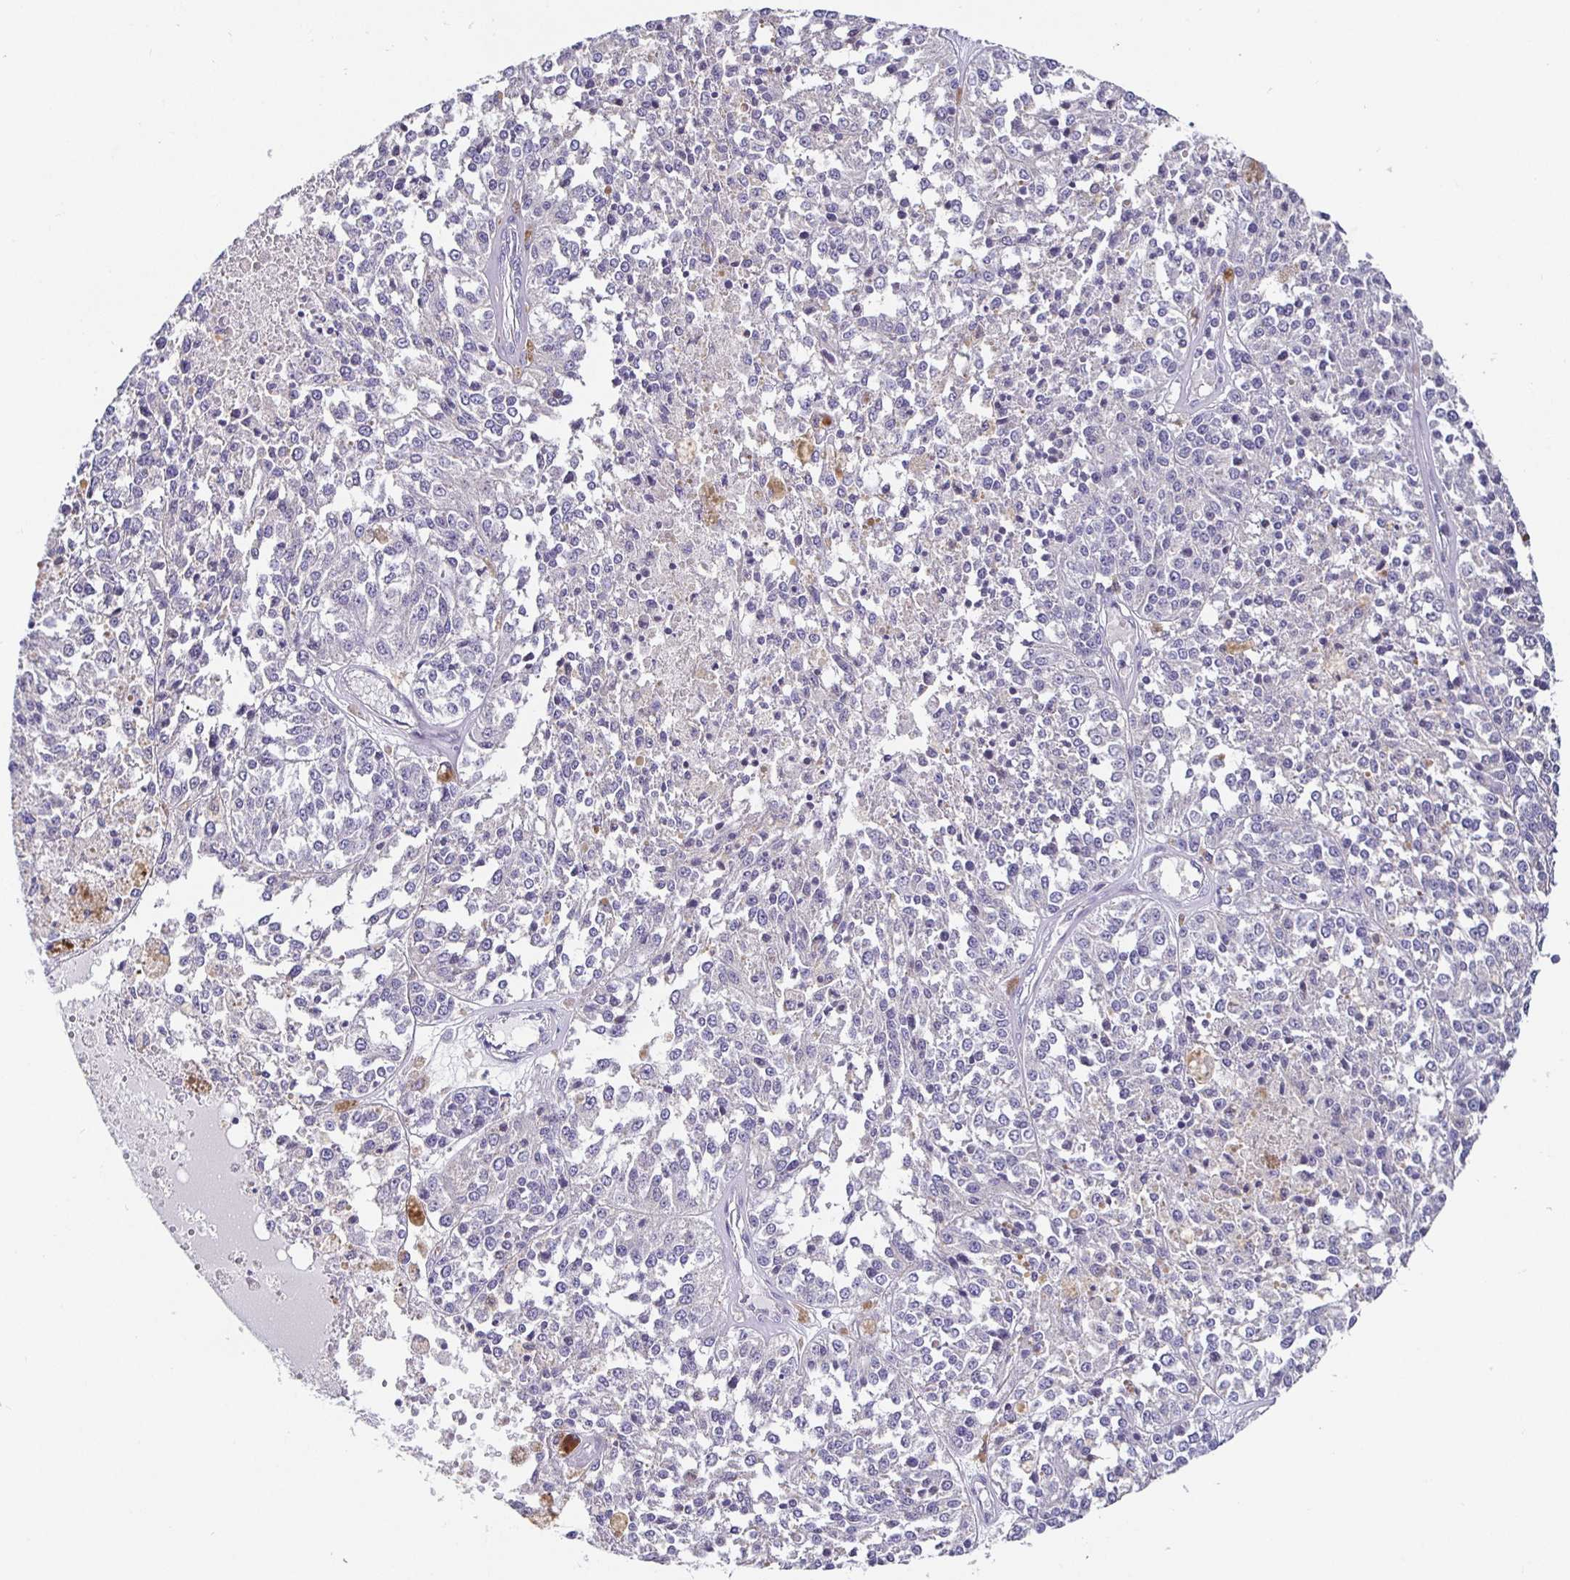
{"staining": {"intensity": "negative", "quantity": "none", "location": "none"}, "tissue": "melanoma", "cell_type": "Tumor cells", "image_type": "cancer", "snomed": [{"axis": "morphology", "description": "Malignant melanoma, Metastatic site"}, {"axis": "topography", "description": "Lymph node"}], "caption": "The micrograph displays no significant positivity in tumor cells of melanoma.", "gene": "SATB1", "patient": {"sex": "female", "age": 64}}